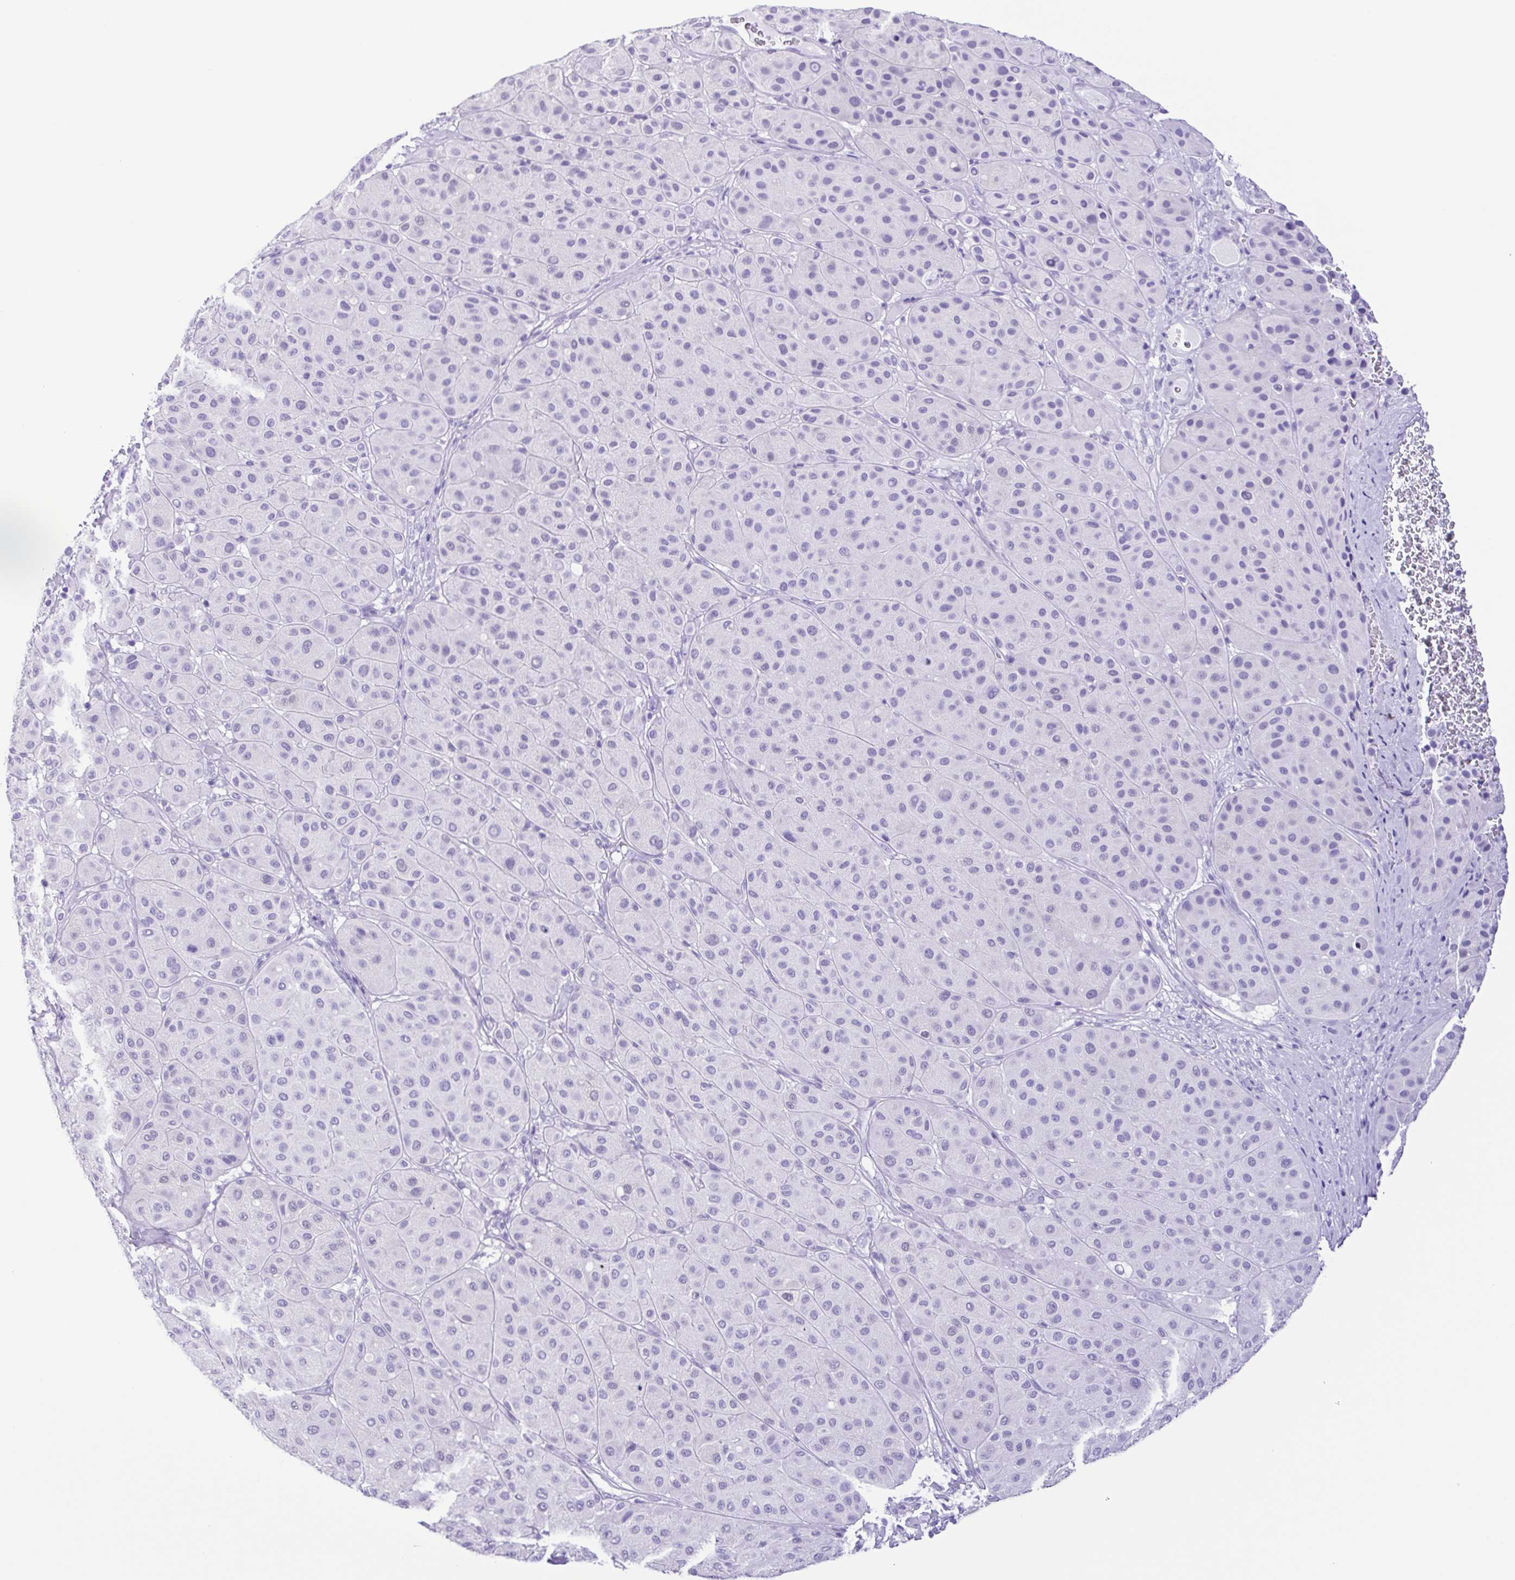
{"staining": {"intensity": "negative", "quantity": "none", "location": "none"}, "tissue": "melanoma", "cell_type": "Tumor cells", "image_type": "cancer", "snomed": [{"axis": "morphology", "description": "Malignant melanoma, Metastatic site"}, {"axis": "topography", "description": "Smooth muscle"}], "caption": "A photomicrograph of human malignant melanoma (metastatic site) is negative for staining in tumor cells.", "gene": "CASP14", "patient": {"sex": "male", "age": 41}}